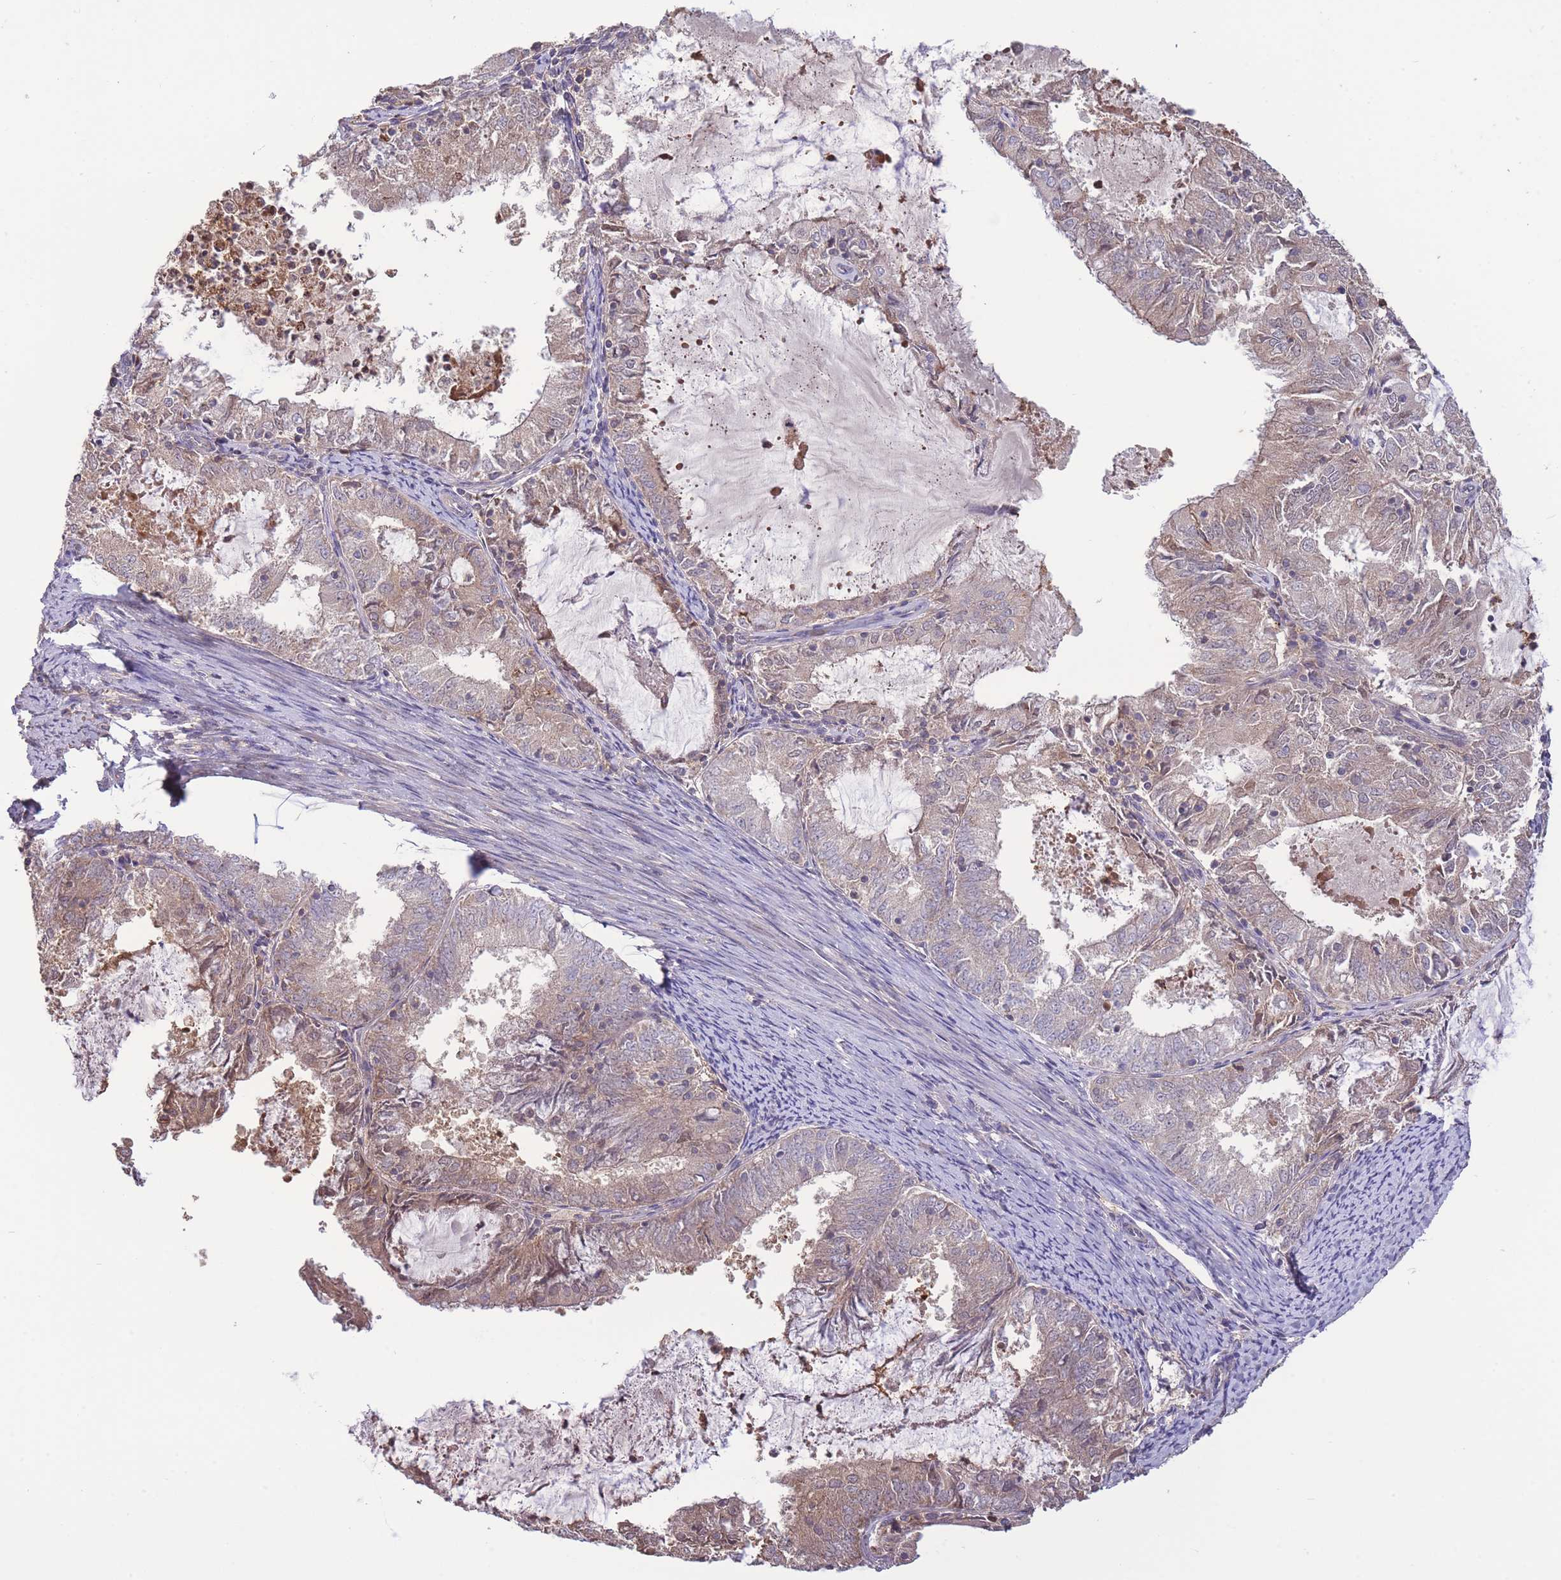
{"staining": {"intensity": "weak", "quantity": "<25%", "location": "cytoplasmic/membranous"}, "tissue": "endometrial cancer", "cell_type": "Tumor cells", "image_type": "cancer", "snomed": [{"axis": "morphology", "description": "Adenocarcinoma, NOS"}, {"axis": "topography", "description": "Endometrium"}], "caption": "Immunohistochemistry (IHC) histopathology image of endometrial cancer stained for a protein (brown), which displays no positivity in tumor cells.", "gene": "ZNF304", "patient": {"sex": "female", "age": 57}}